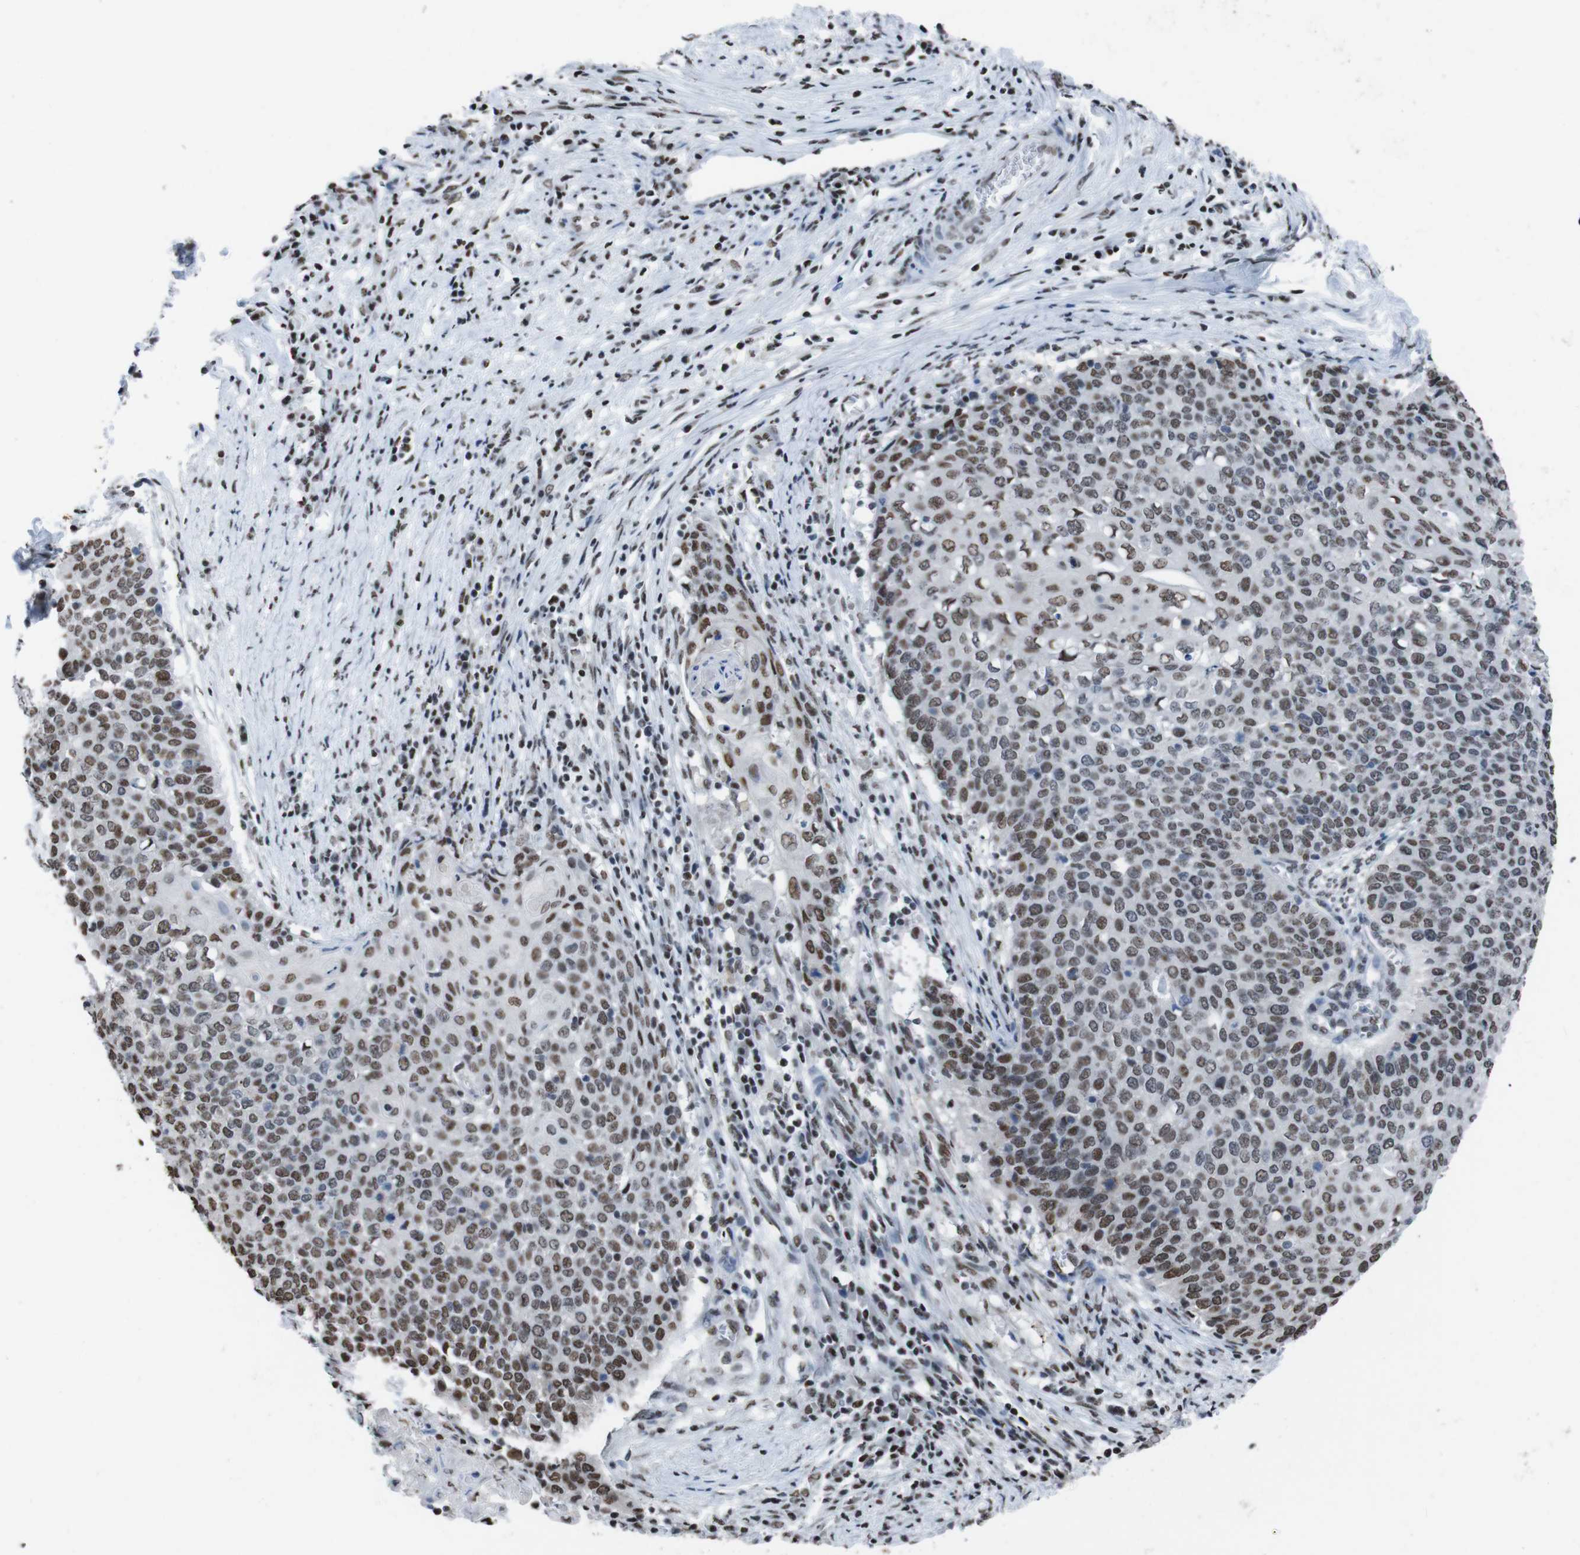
{"staining": {"intensity": "moderate", "quantity": ">75%", "location": "nuclear"}, "tissue": "cervical cancer", "cell_type": "Tumor cells", "image_type": "cancer", "snomed": [{"axis": "morphology", "description": "Squamous cell carcinoma, NOS"}, {"axis": "topography", "description": "Cervix"}], "caption": "Protein analysis of cervical cancer (squamous cell carcinoma) tissue reveals moderate nuclear staining in approximately >75% of tumor cells.", "gene": "PIP4P2", "patient": {"sex": "female", "age": 39}}